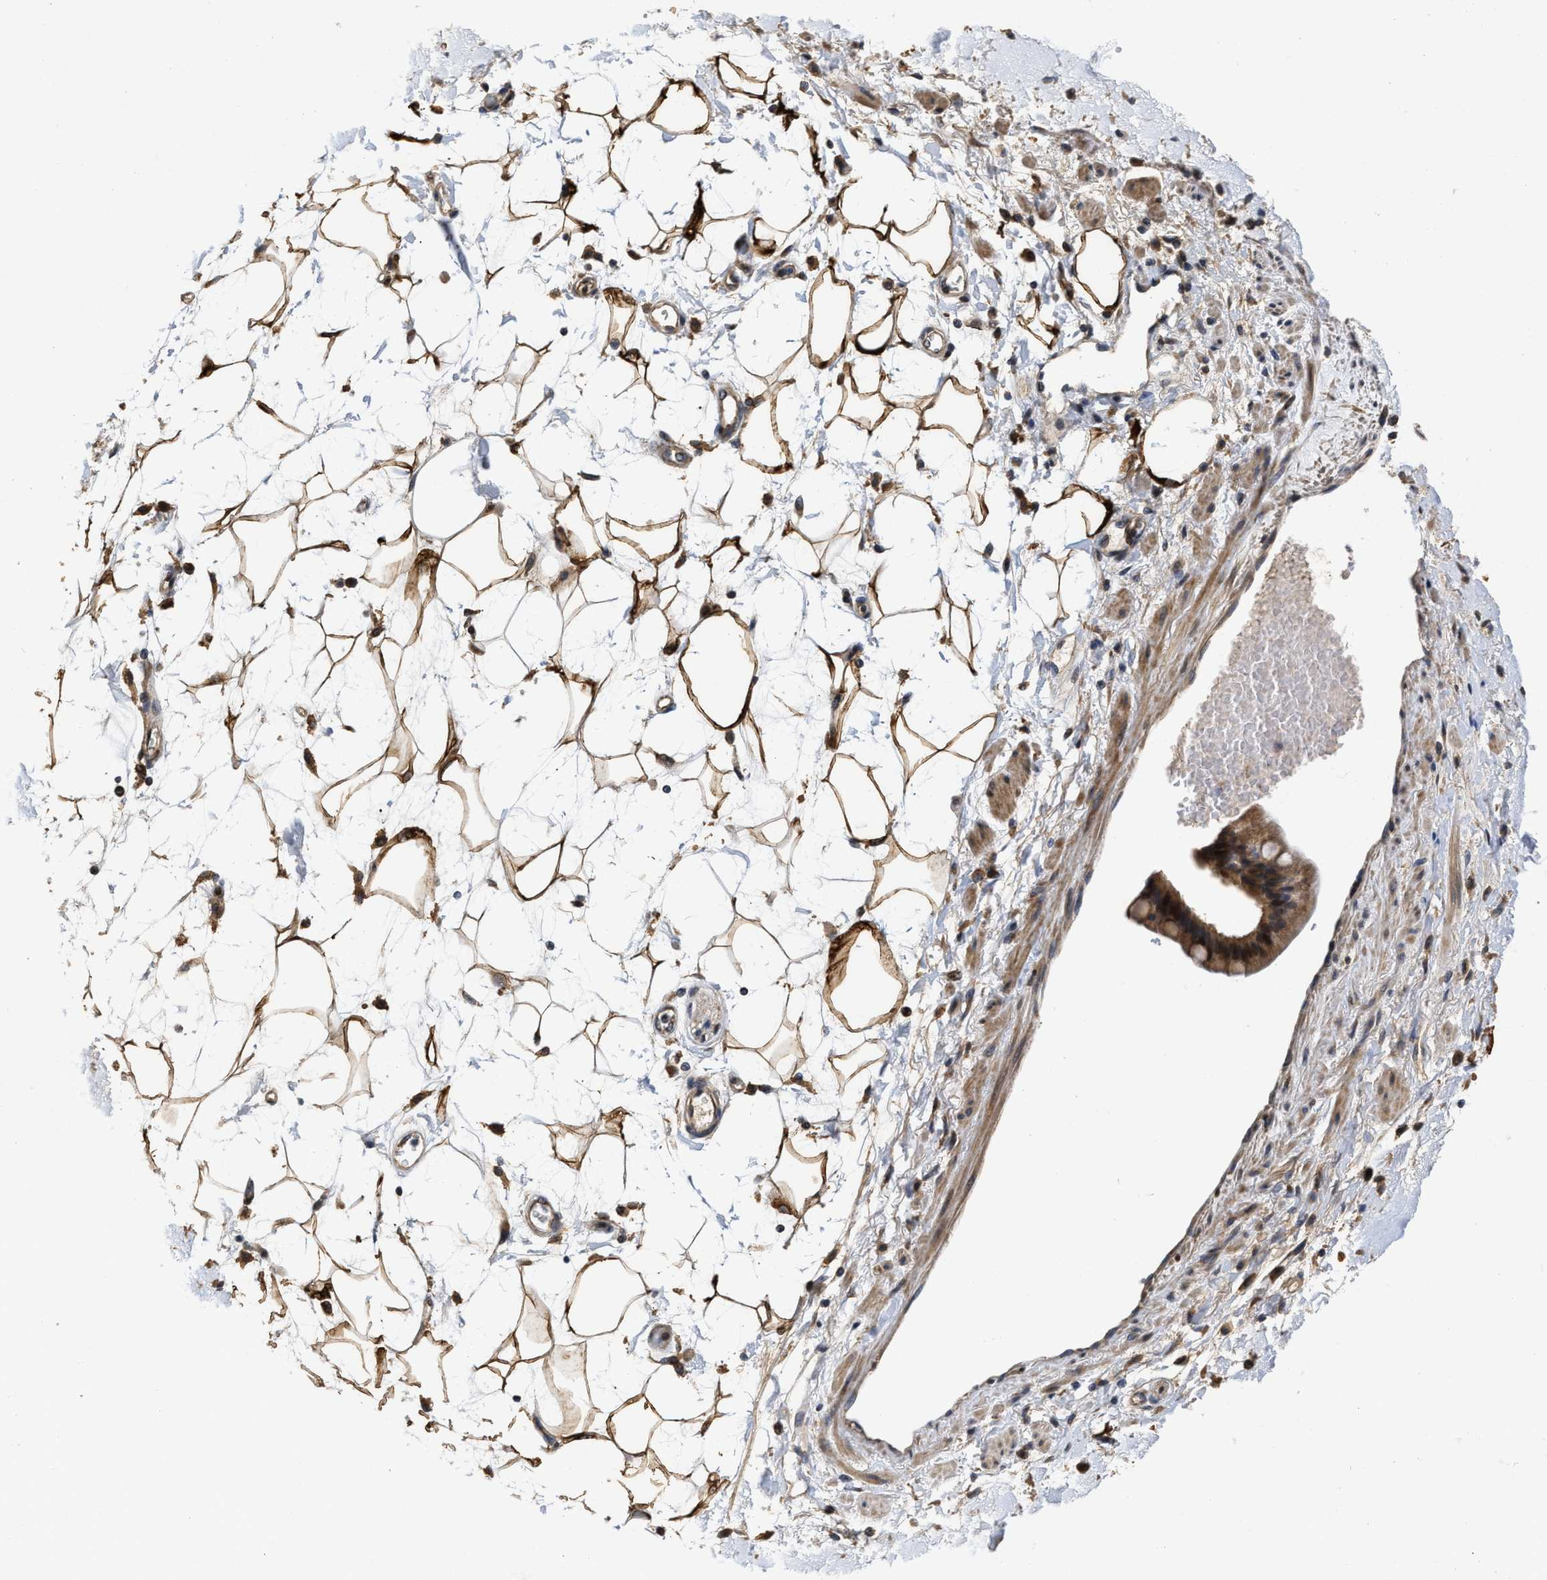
{"staining": {"intensity": "moderate", "quantity": ">75%", "location": "cytoplasmic/membranous"}, "tissue": "adipose tissue", "cell_type": "Adipocytes", "image_type": "normal", "snomed": [{"axis": "morphology", "description": "Normal tissue, NOS"}, {"axis": "morphology", "description": "Adenocarcinoma, NOS"}, {"axis": "topography", "description": "Duodenum"}, {"axis": "topography", "description": "Peripheral nerve tissue"}], "caption": "Immunohistochemical staining of normal human adipose tissue shows moderate cytoplasmic/membranous protein positivity in approximately >75% of adipocytes.", "gene": "SCYL2", "patient": {"sex": "female", "age": 60}}